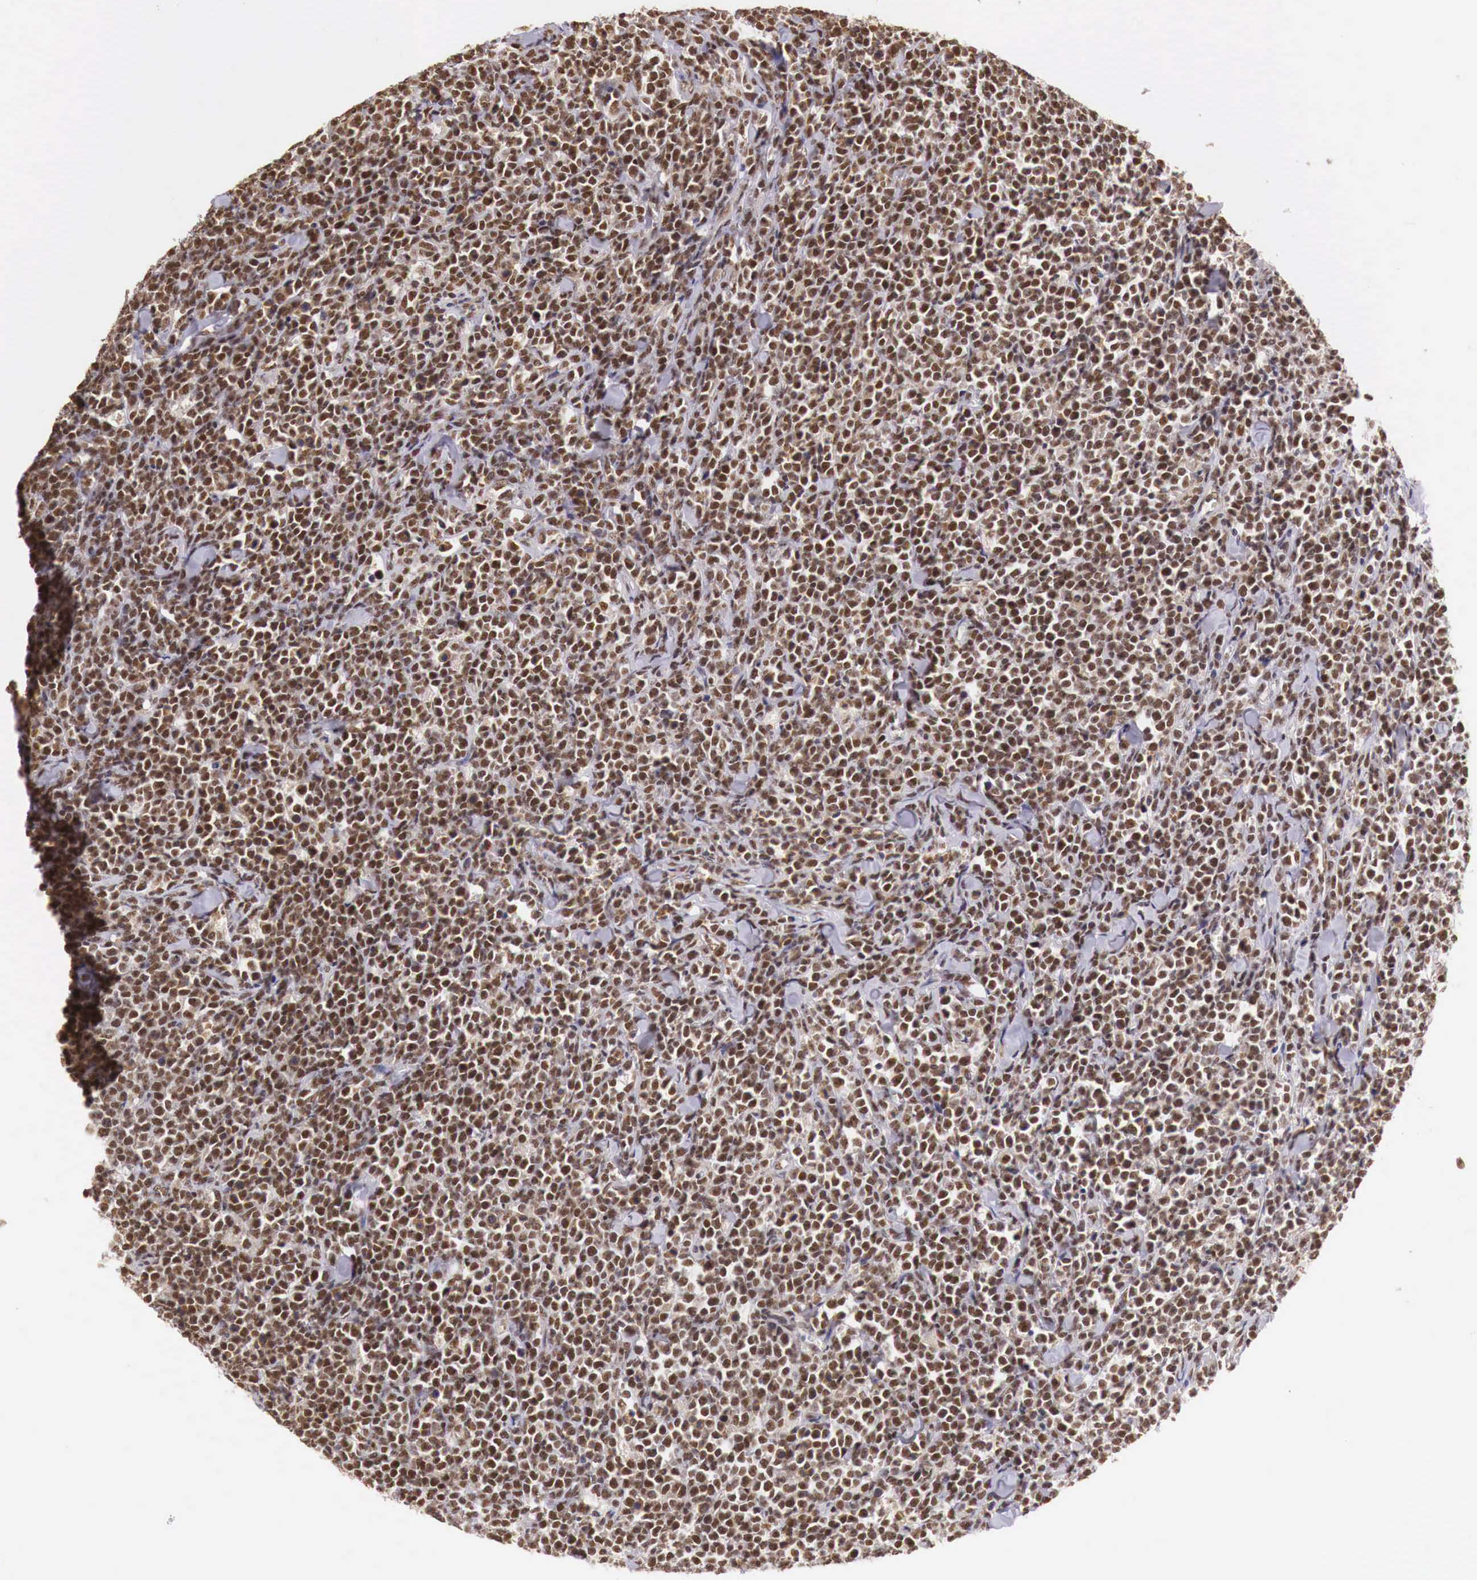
{"staining": {"intensity": "strong", "quantity": ">75%", "location": "cytoplasmic/membranous,nuclear"}, "tissue": "lymphoma", "cell_type": "Tumor cells", "image_type": "cancer", "snomed": [{"axis": "morphology", "description": "Malignant lymphoma, non-Hodgkin's type, High grade"}, {"axis": "topography", "description": "Small intestine"}, {"axis": "topography", "description": "Colon"}], "caption": "About >75% of tumor cells in human lymphoma reveal strong cytoplasmic/membranous and nuclear protein staining as visualized by brown immunohistochemical staining.", "gene": "GPKOW", "patient": {"sex": "male", "age": 8}}